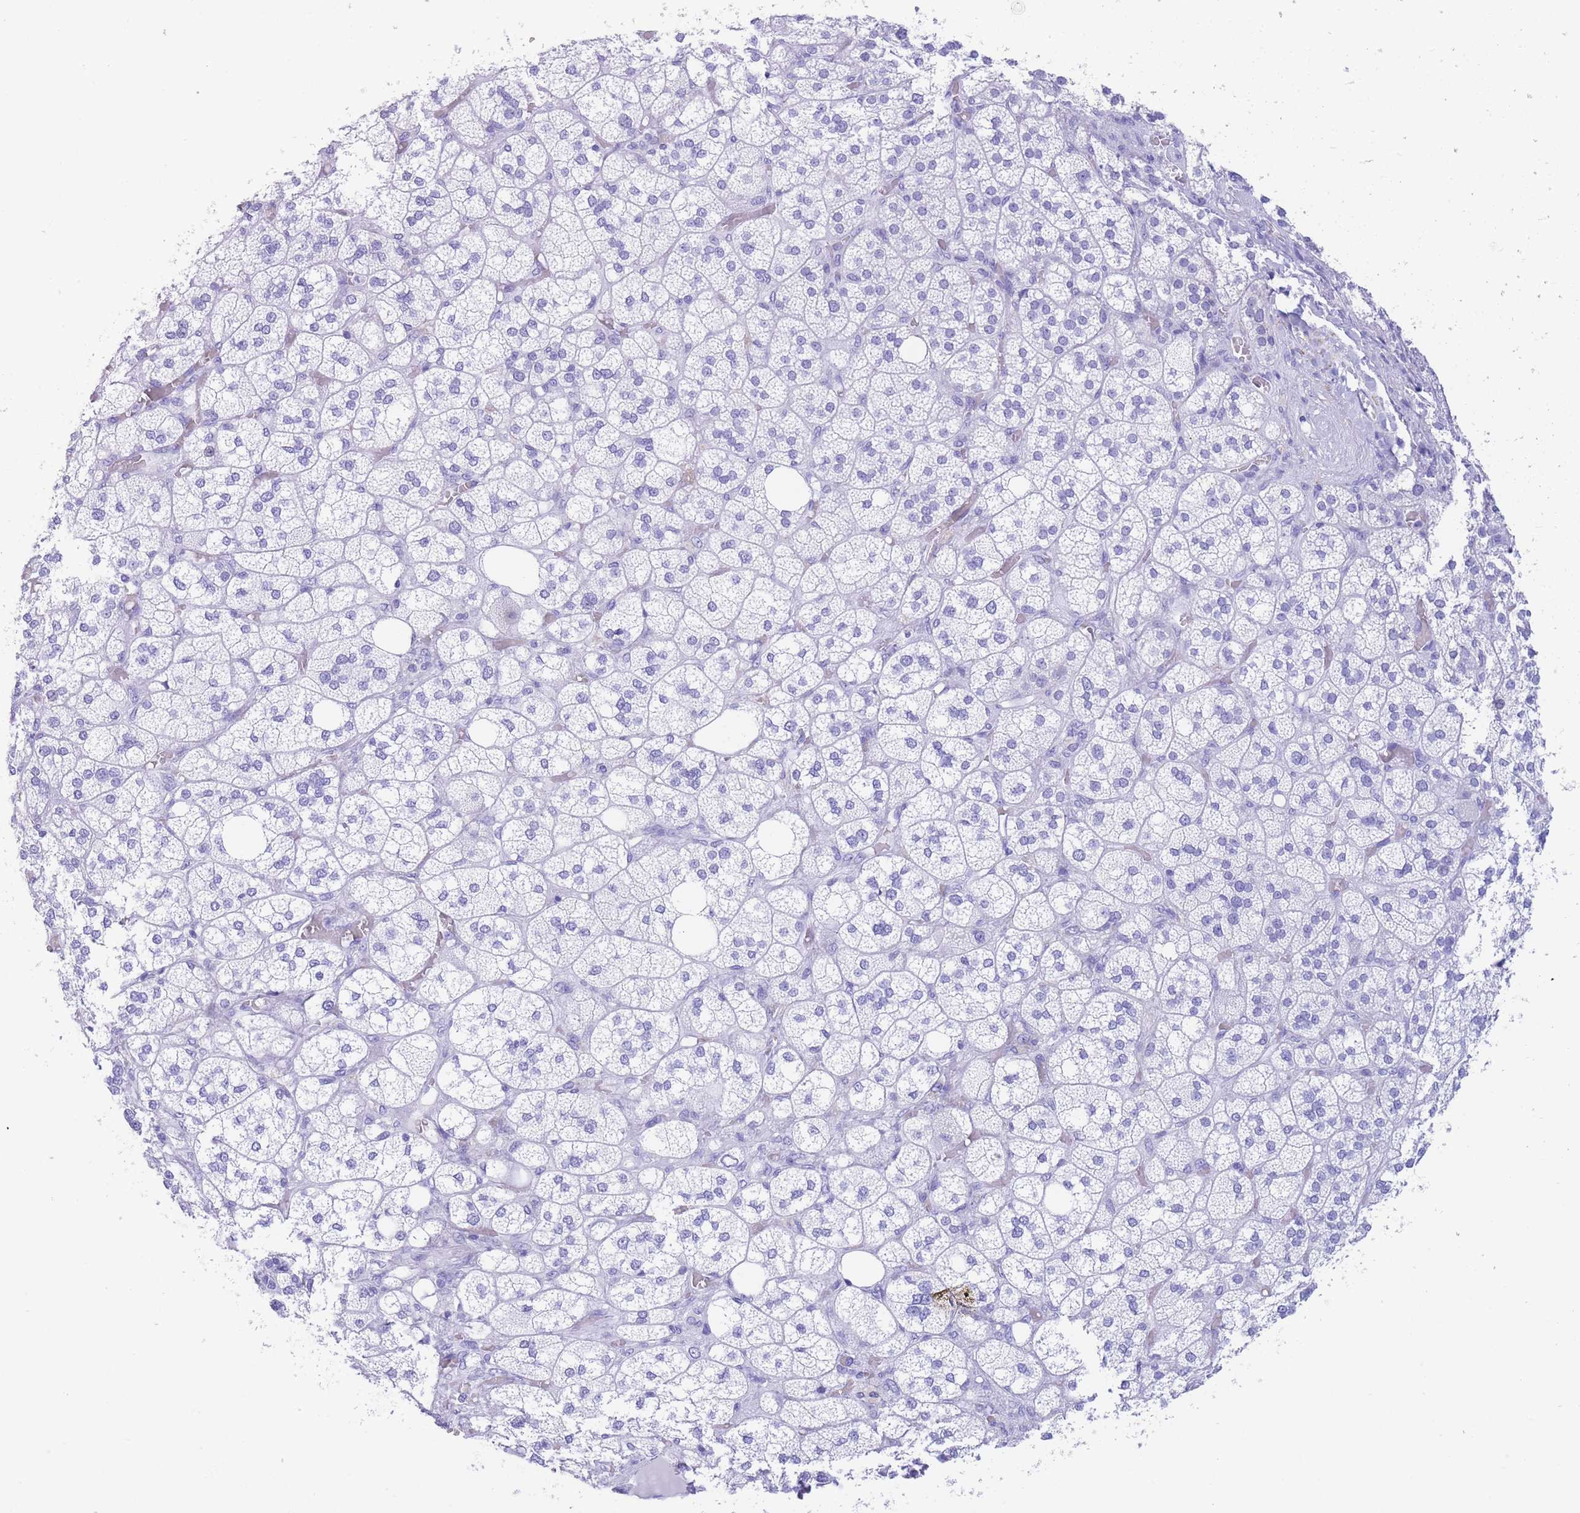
{"staining": {"intensity": "negative", "quantity": "none", "location": "none"}, "tissue": "adrenal gland", "cell_type": "Glandular cells", "image_type": "normal", "snomed": [{"axis": "morphology", "description": "Normal tissue, NOS"}, {"axis": "topography", "description": "Adrenal gland"}], "caption": "Immunohistochemistry (IHC) image of normal adrenal gland stained for a protein (brown), which exhibits no staining in glandular cells. Nuclei are stained in blue.", "gene": "SLCO1B1", "patient": {"sex": "male", "age": 61}}